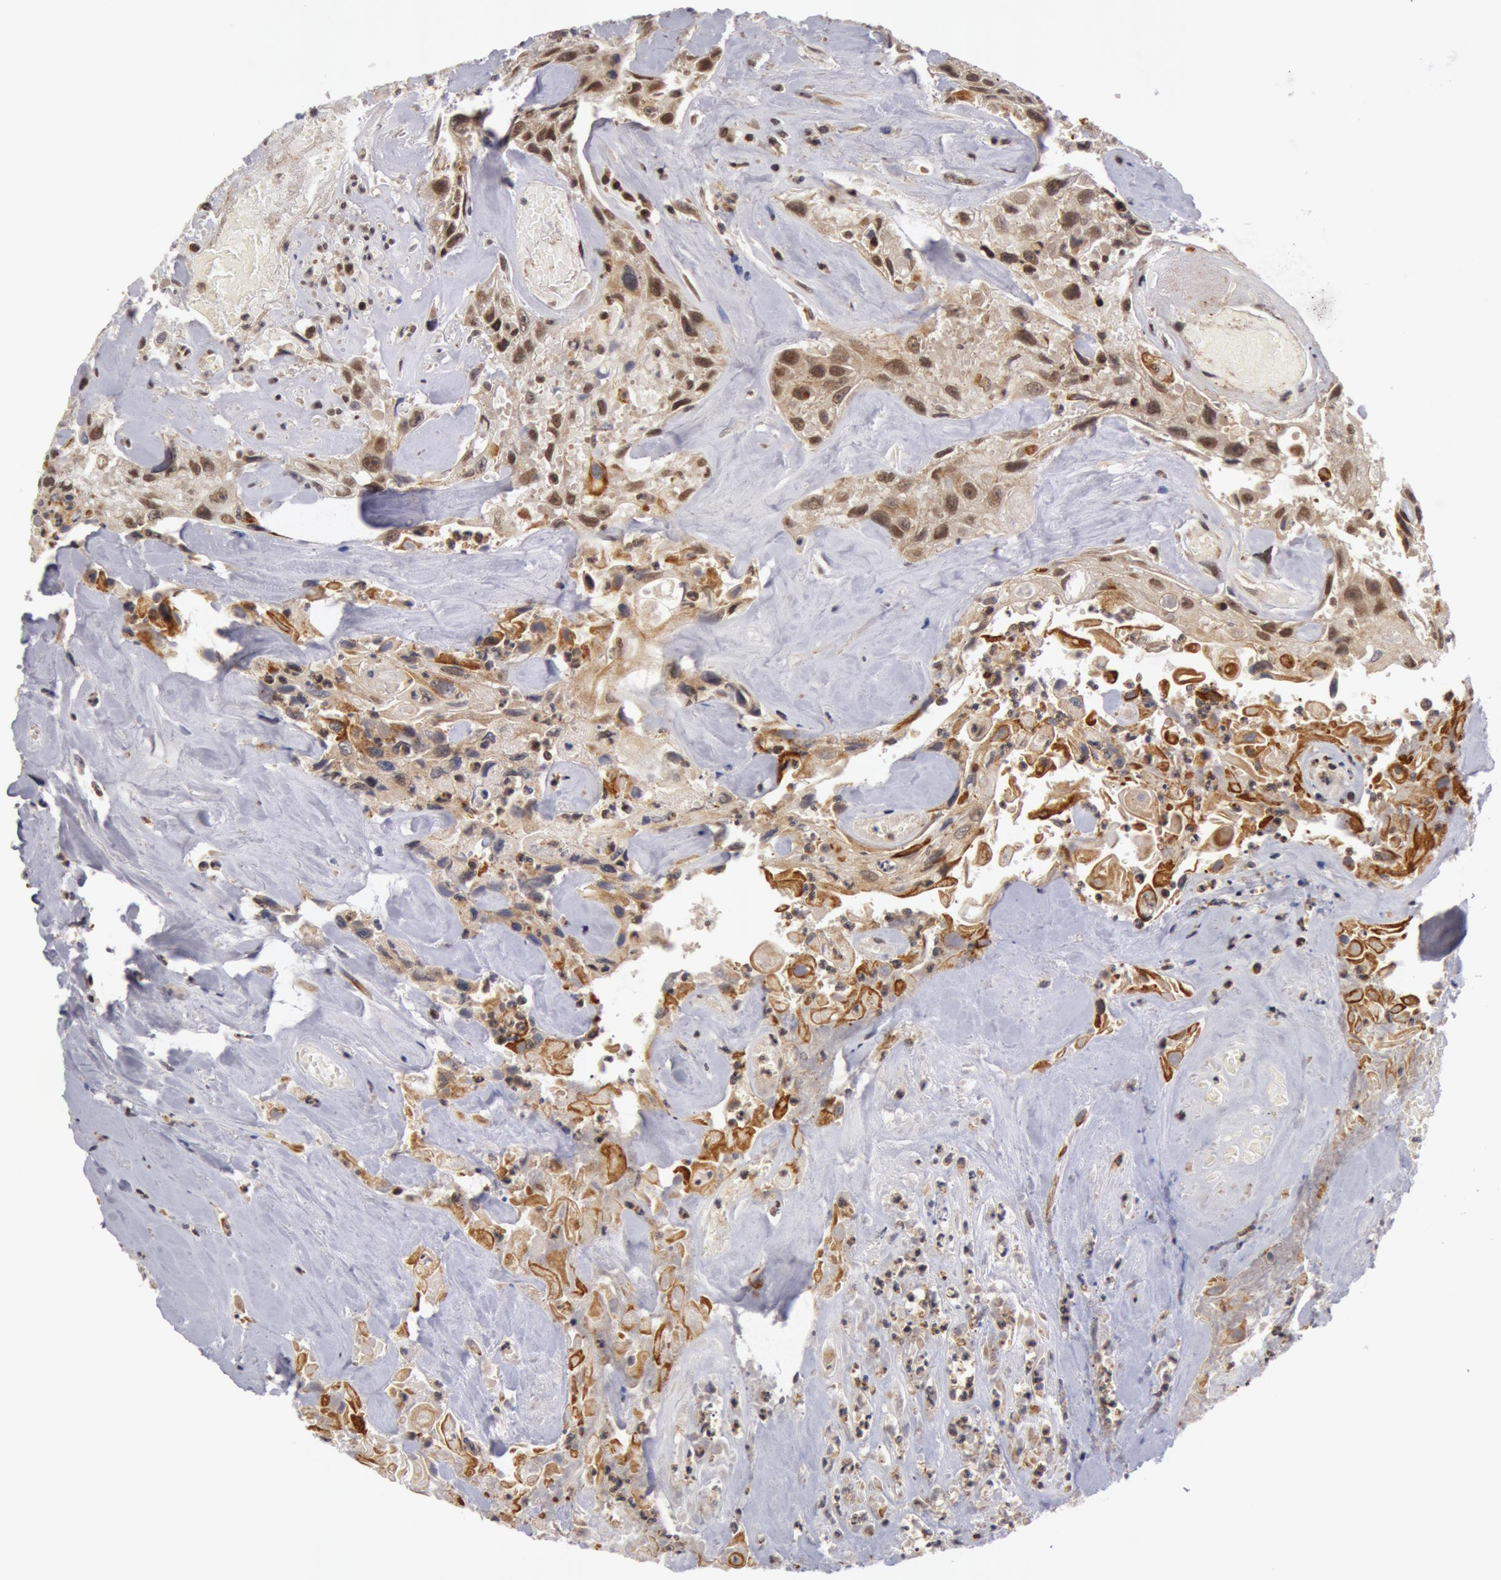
{"staining": {"intensity": "weak", "quantity": "25%-75%", "location": "nuclear"}, "tissue": "urothelial cancer", "cell_type": "Tumor cells", "image_type": "cancer", "snomed": [{"axis": "morphology", "description": "Urothelial carcinoma, High grade"}, {"axis": "topography", "description": "Urinary bladder"}], "caption": "IHC of high-grade urothelial carcinoma reveals low levels of weak nuclear staining in approximately 25%-75% of tumor cells. (DAB (3,3'-diaminobenzidine) IHC, brown staining for protein, blue staining for nuclei).", "gene": "ZNF350", "patient": {"sex": "female", "age": 84}}